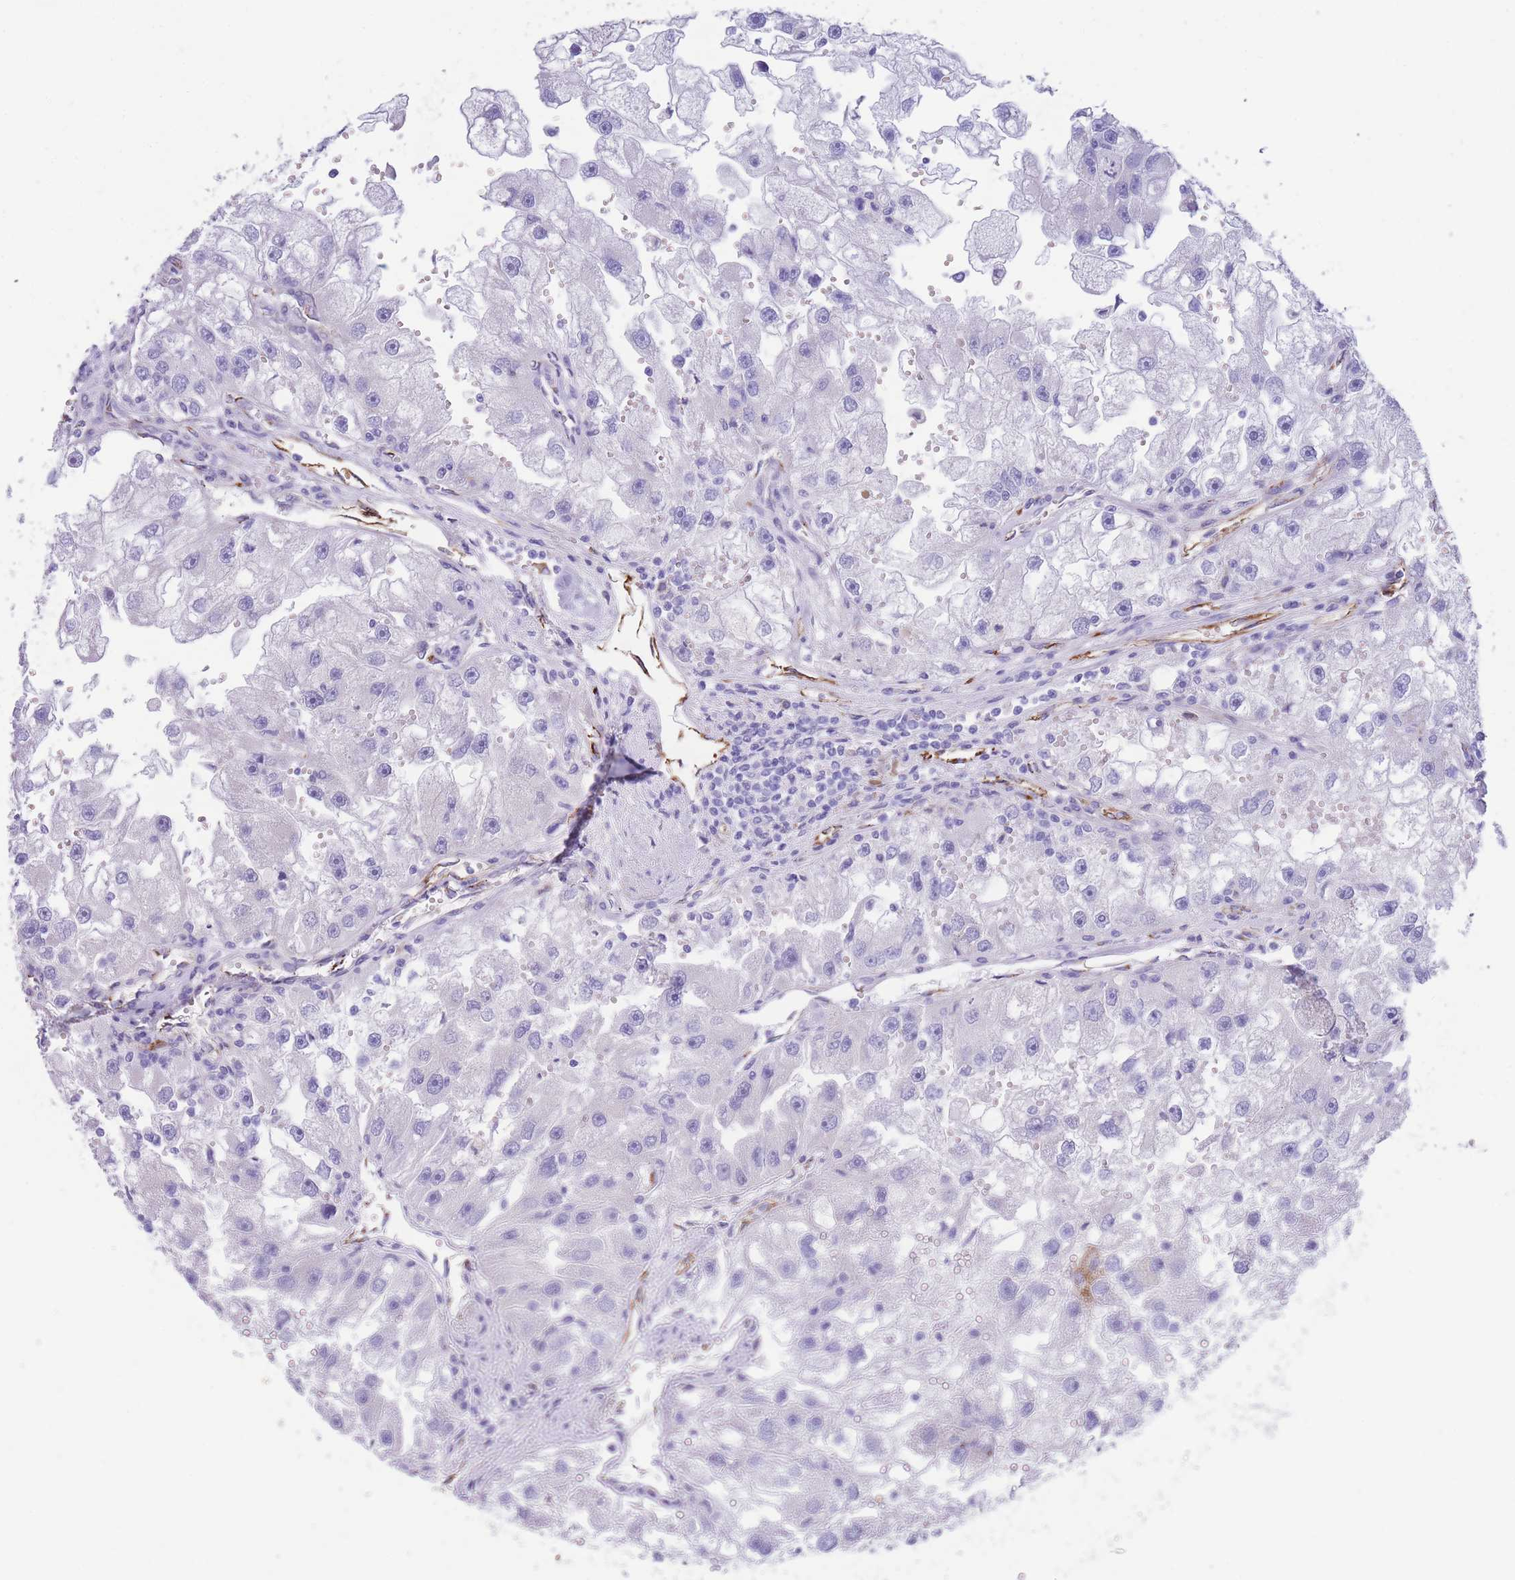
{"staining": {"intensity": "negative", "quantity": "none", "location": "none"}, "tissue": "renal cancer", "cell_type": "Tumor cells", "image_type": "cancer", "snomed": [{"axis": "morphology", "description": "Adenocarcinoma, NOS"}, {"axis": "topography", "description": "Kidney"}], "caption": "DAB immunohistochemical staining of human renal adenocarcinoma displays no significant positivity in tumor cells.", "gene": "DET1", "patient": {"sex": "male", "age": 63}}